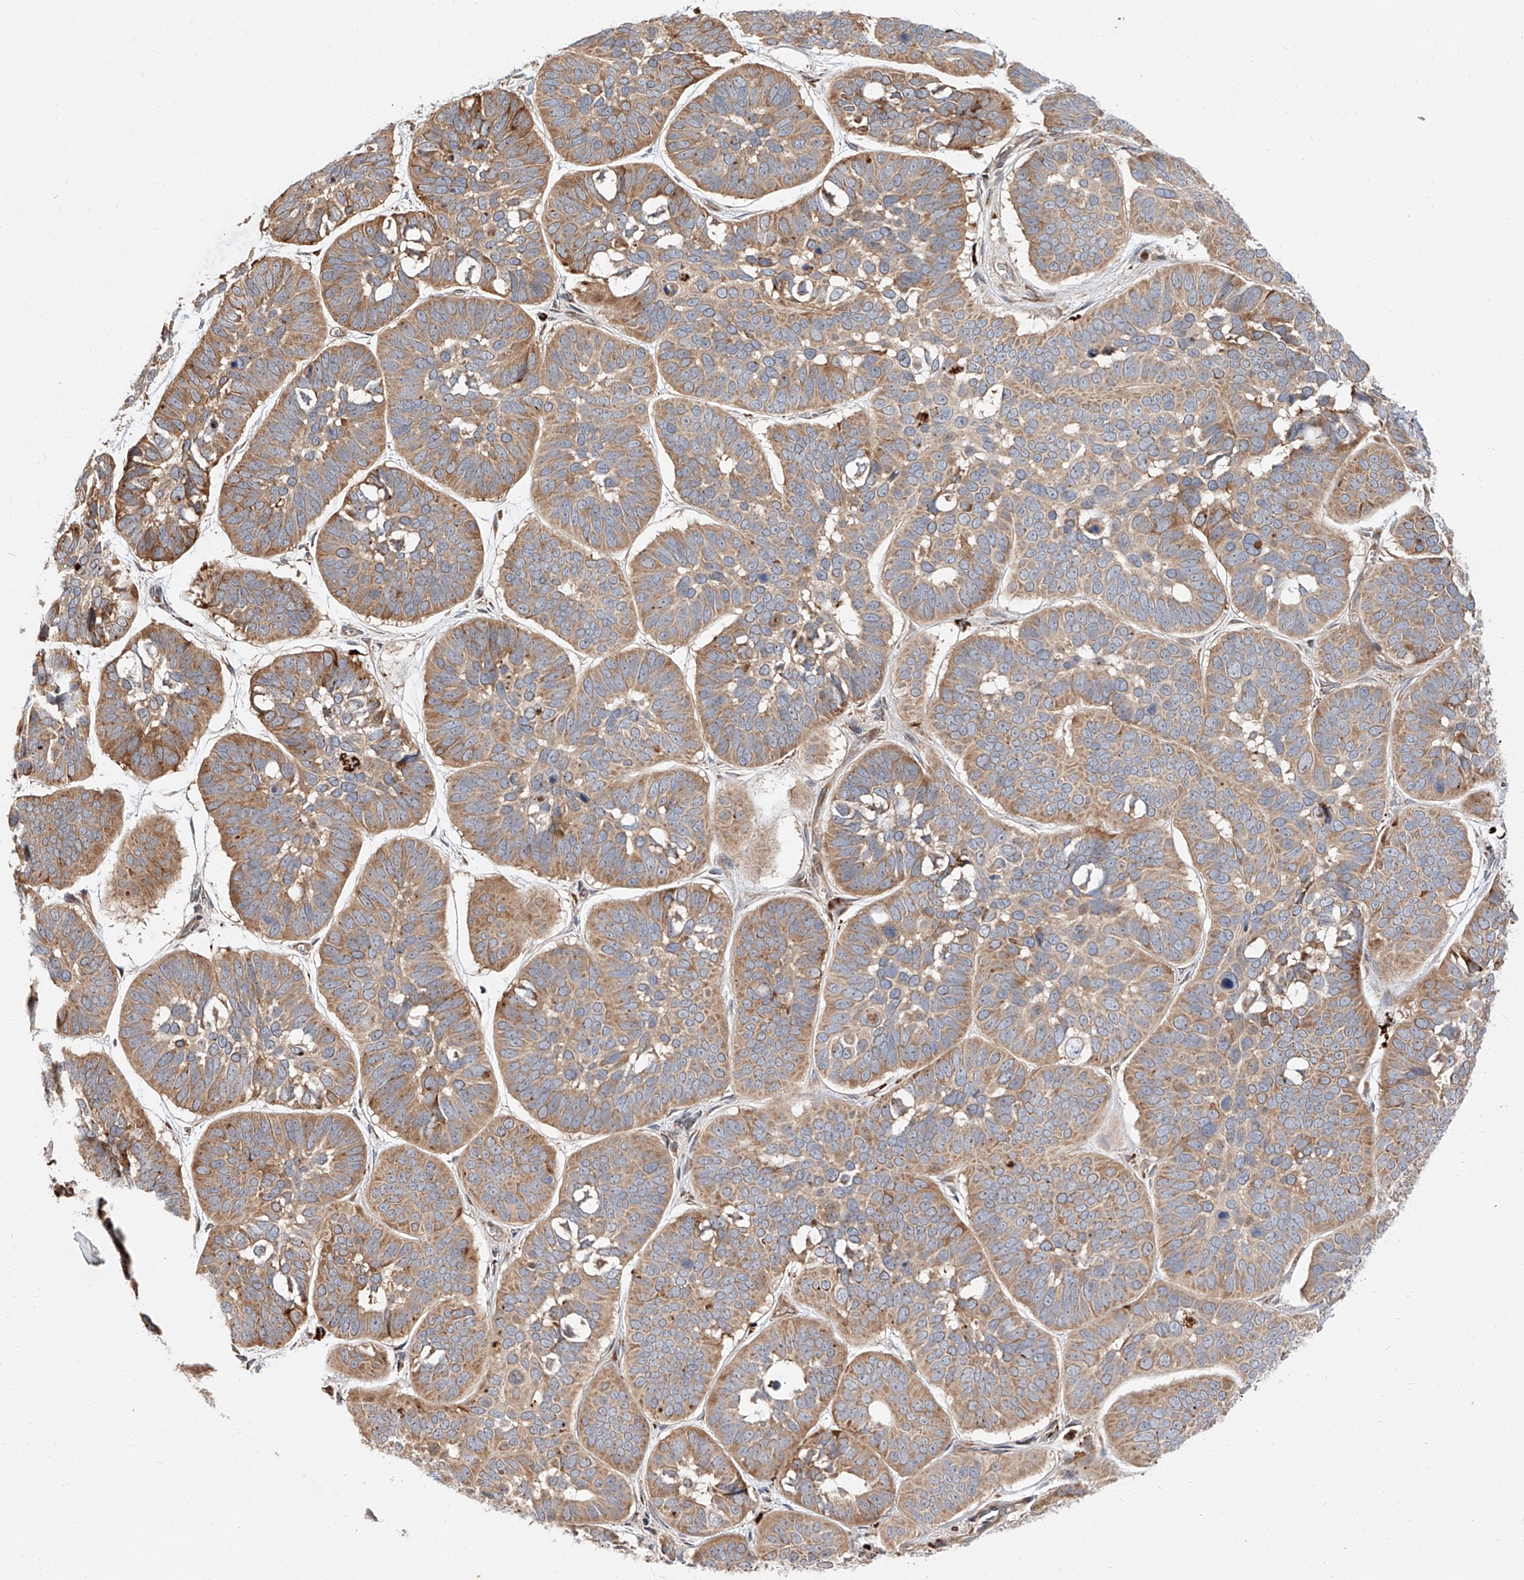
{"staining": {"intensity": "moderate", "quantity": ">75%", "location": "cytoplasmic/membranous"}, "tissue": "skin cancer", "cell_type": "Tumor cells", "image_type": "cancer", "snomed": [{"axis": "morphology", "description": "Basal cell carcinoma"}, {"axis": "topography", "description": "Skin"}], "caption": "IHC of human skin cancer (basal cell carcinoma) exhibits medium levels of moderate cytoplasmic/membranous staining in approximately >75% of tumor cells. (DAB (3,3'-diaminobenzidine) = brown stain, brightfield microscopy at high magnification).", "gene": "DIRAS3", "patient": {"sex": "male", "age": 62}}